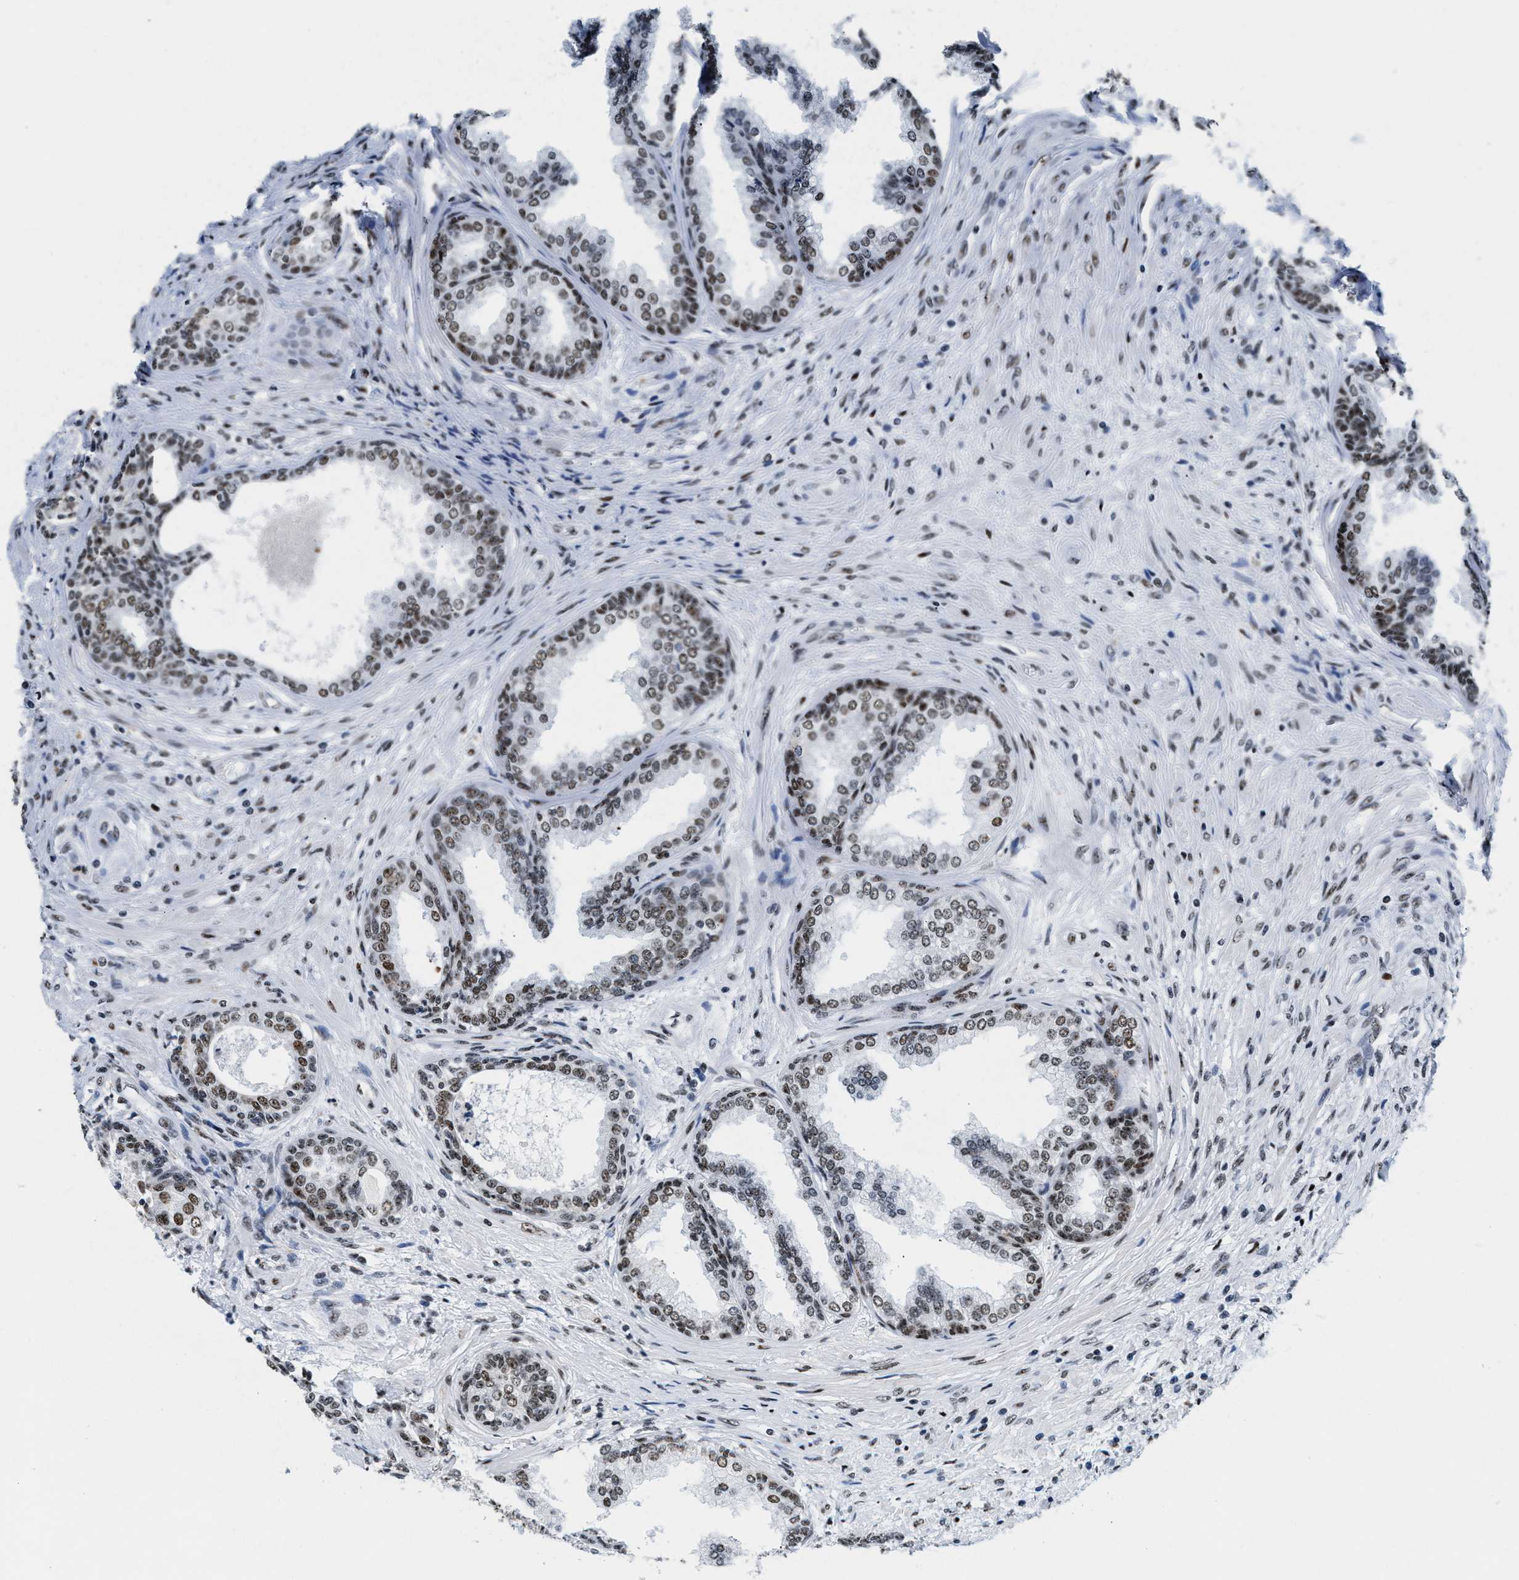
{"staining": {"intensity": "strong", "quantity": ">75%", "location": "nuclear"}, "tissue": "prostate", "cell_type": "Glandular cells", "image_type": "normal", "snomed": [{"axis": "morphology", "description": "Normal tissue, NOS"}, {"axis": "topography", "description": "Prostate"}], "caption": "Glandular cells exhibit high levels of strong nuclear positivity in about >75% of cells in benign prostate.", "gene": "RAD50", "patient": {"sex": "male", "age": 76}}